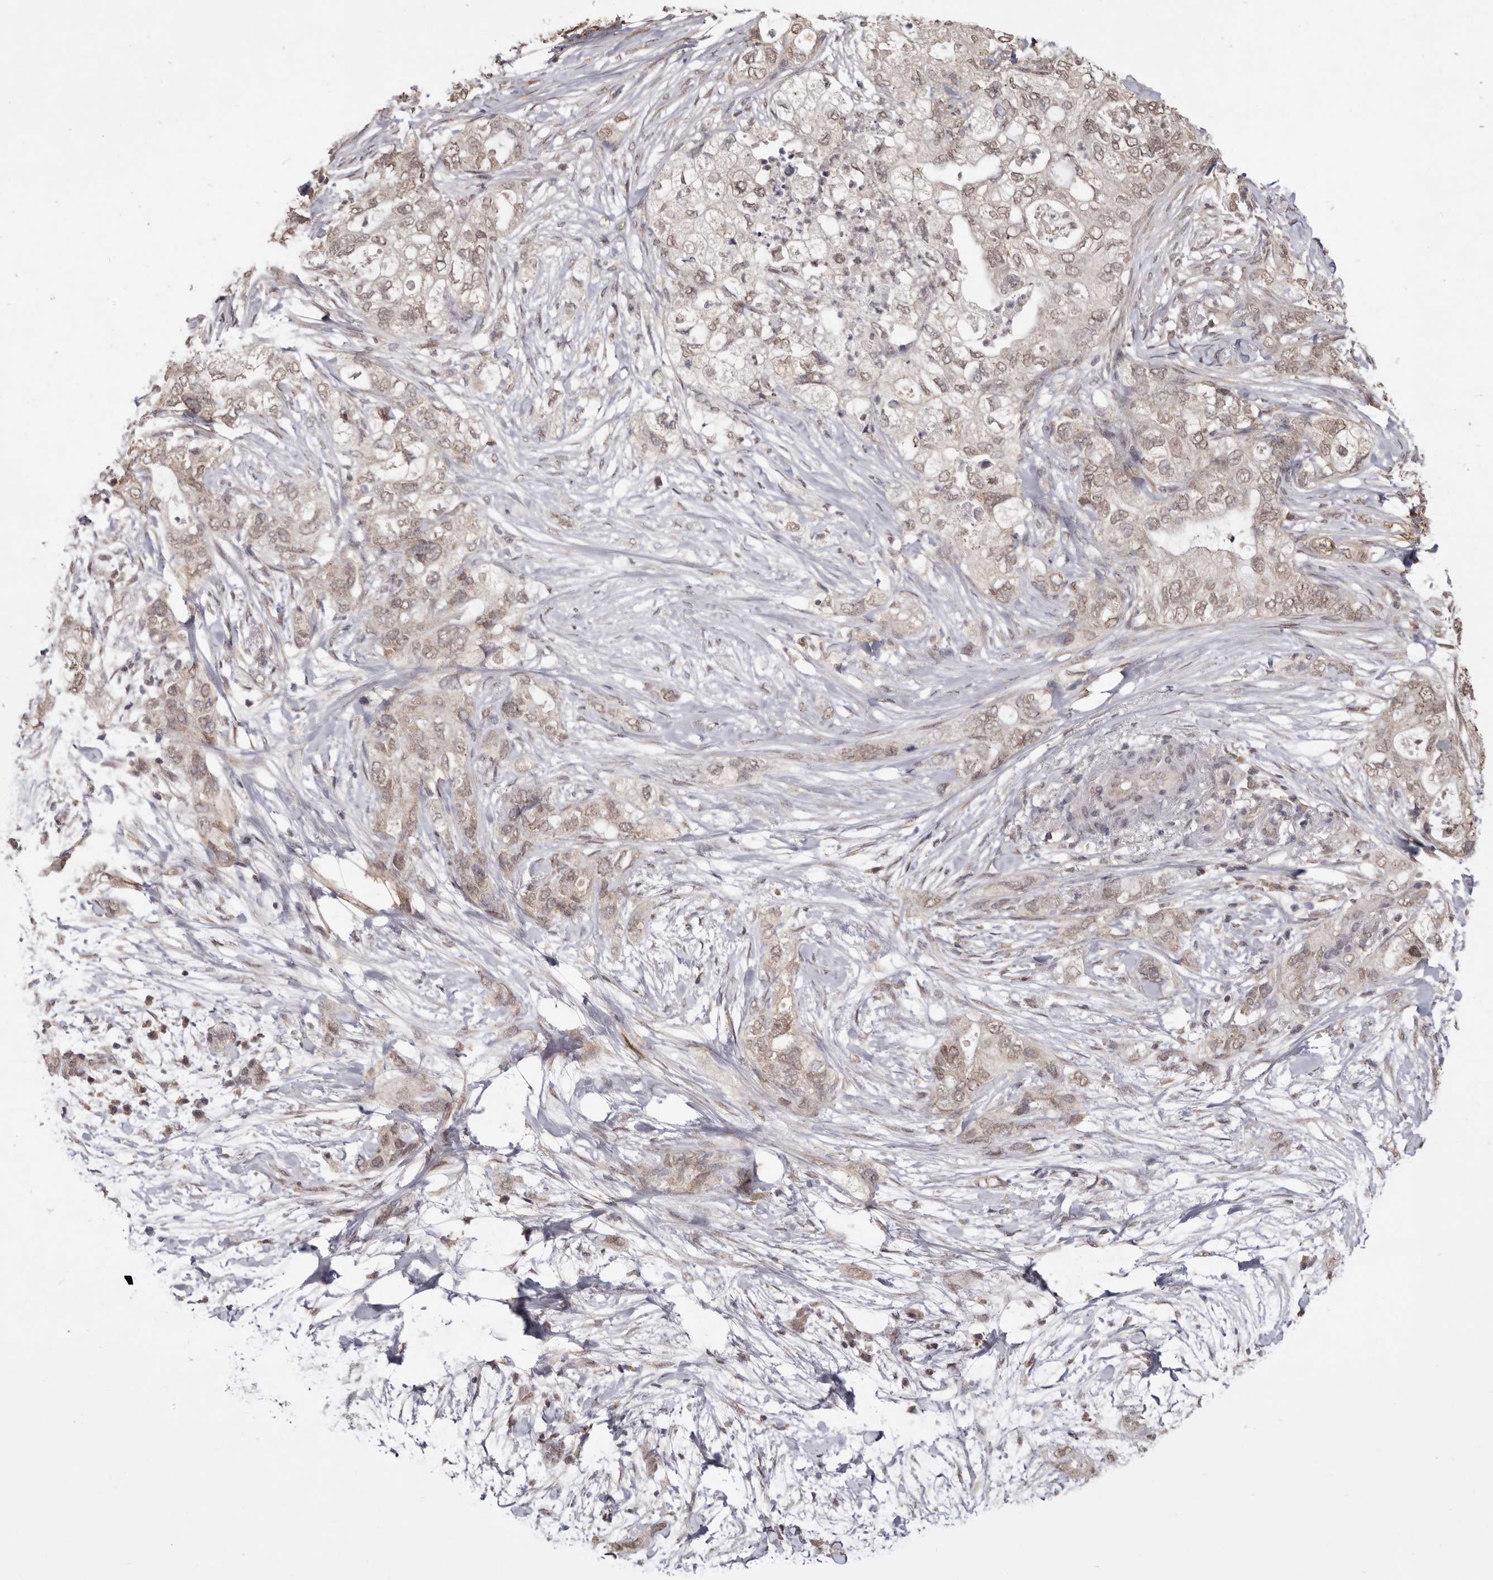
{"staining": {"intensity": "moderate", "quantity": ">75%", "location": "cytoplasmic/membranous,nuclear"}, "tissue": "pancreatic cancer", "cell_type": "Tumor cells", "image_type": "cancer", "snomed": [{"axis": "morphology", "description": "Adenocarcinoma, NOS"}, {"axis": "topography", "description": "Pancreas"}], "caption": "Protein expression analysis of pancreatic cancer (adenocarcinoma) displays moderate cytoplasmic/membranous and nuclear expression in approximately >75% of tumor cells.", "gene": "LINGO2", "patient": {"sex": "female", "age": 73}}